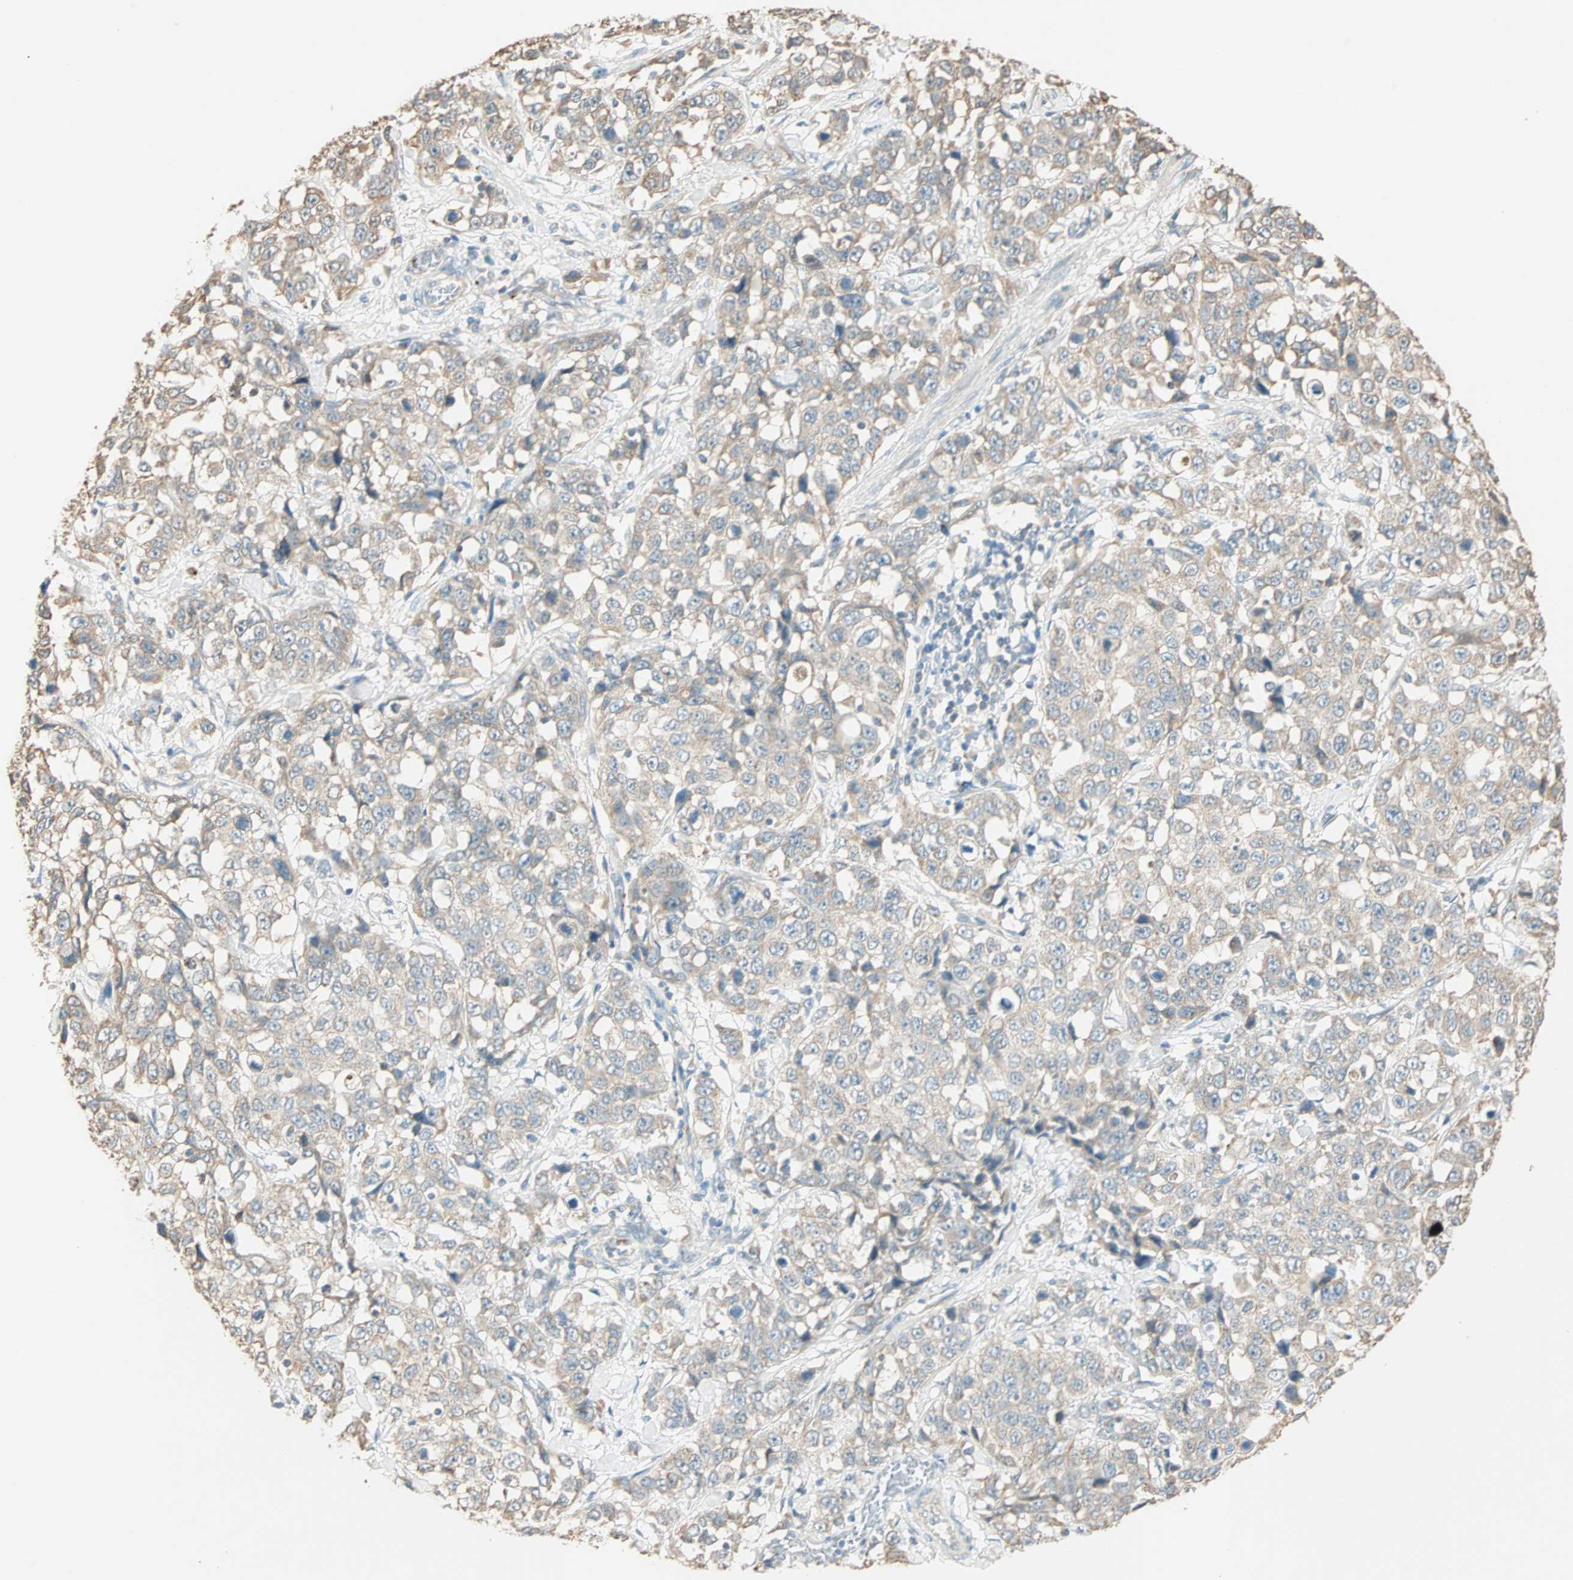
{"staining": {"intensity": "weak", "quantity": ">75%", "location": "cytoplasmic/membranous"}, "tissue": "stomach cancer", "cell_type": "Tumor cells", "image_type": "cancer", "snomed": [{"axis": "morphology", "description": "Normal tissue, NOS"}, {"axis": "morphology", "description": "Adenocarcinoma, NOS"}, {"axis": "topography", "description": "Stomach"}], "caption": "A photomicrograph of human stomach adenocarcinoma stained for a protein shows weak cytoplasmic/membranous brown staining in tumor cells.", "gene": "RAD18", "patient": {"sex": "male", "age": 48}}